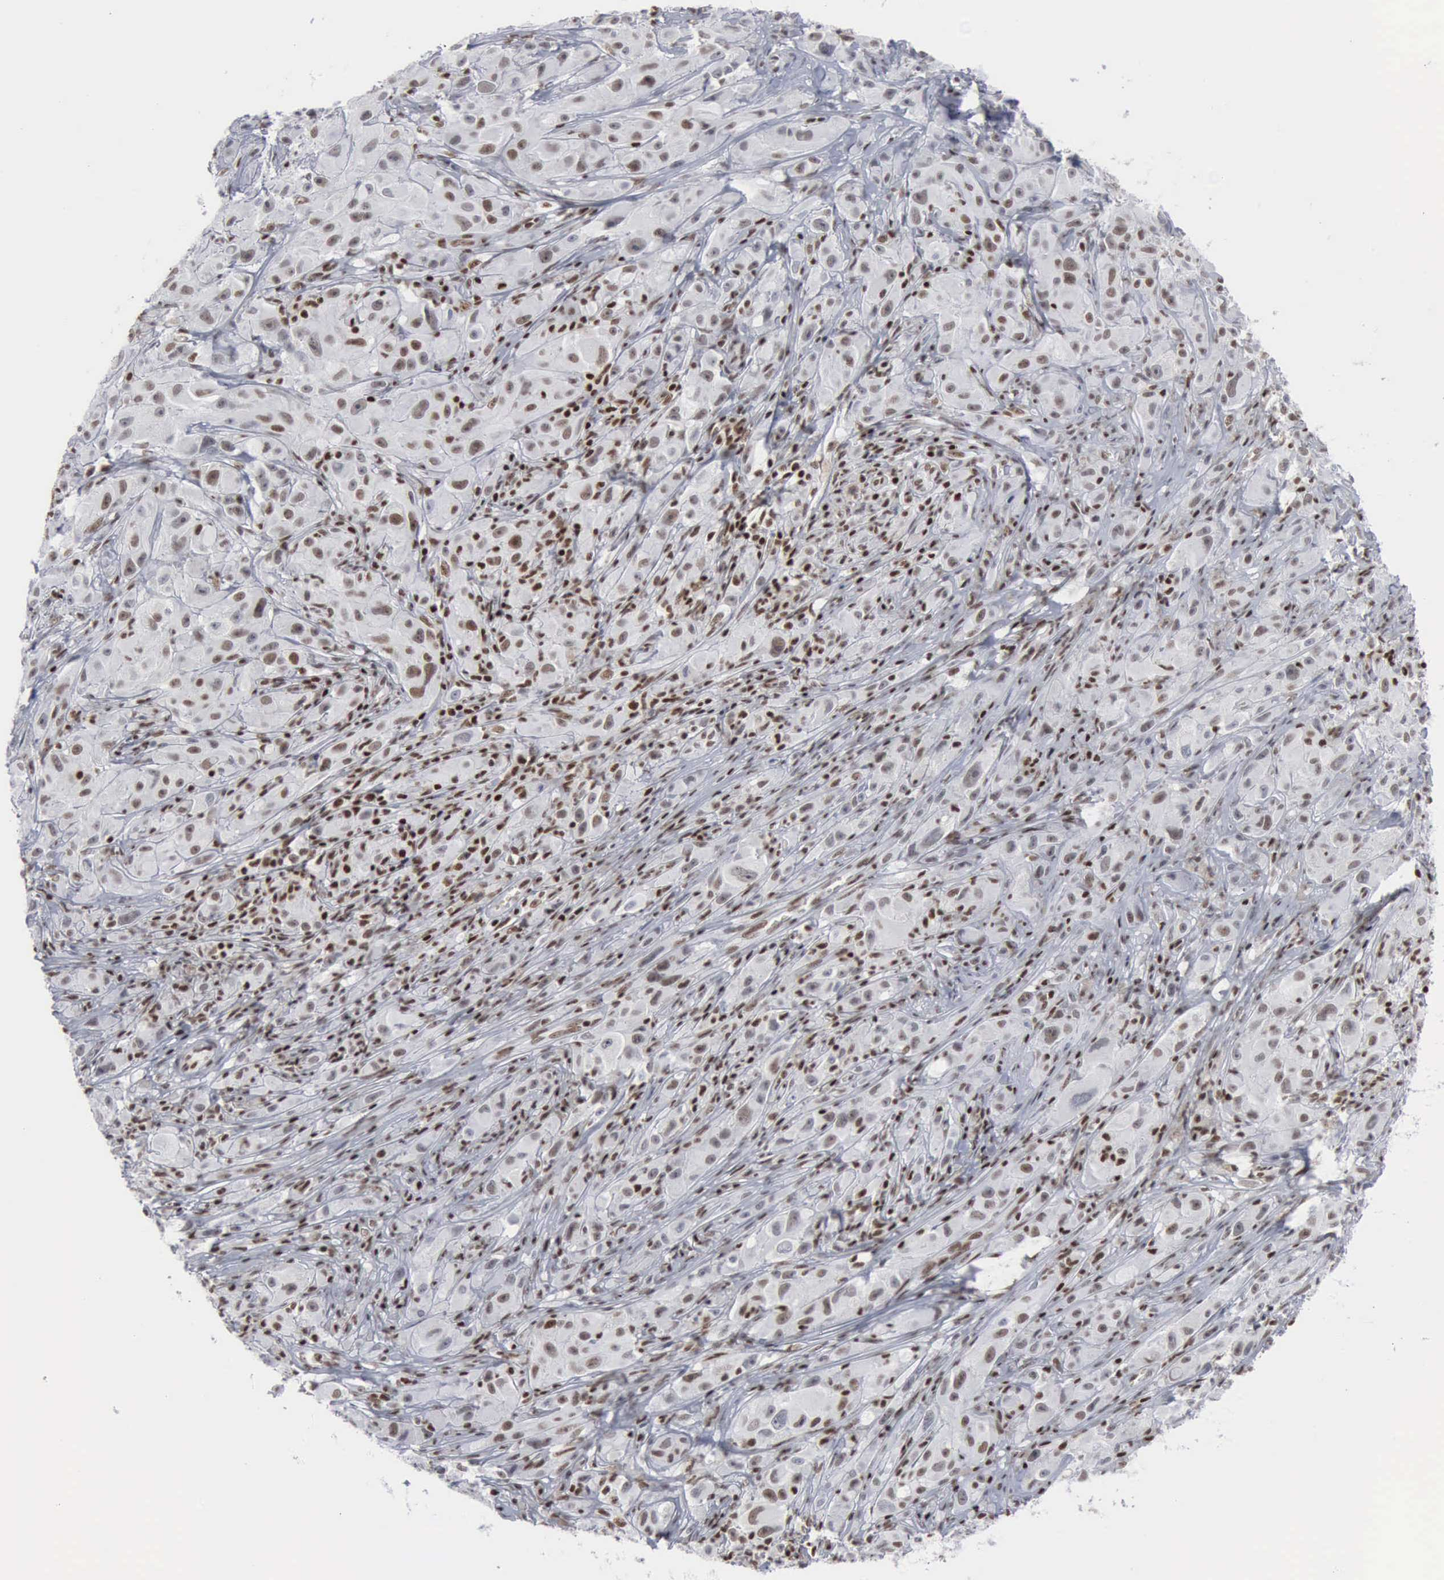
{"staining": {"intensity": "weak", "quantity": ">75%", "location": "nuclear"}, "tissue": "melanoma", "cell_type": "Tumor cells", "image_type": "cancer", "snomed": [{"axis": "morphology", "description": "Malignant melanoma, NOS"}, {"axis": "topography", "description": "Skin"}], "caption": "Protein expression analysis of human melanoma reveals weak nuclear staining in approximately >75% of tumor cells.", "gene": "XPA", "patient": {"sex": "male", "age": 56}}